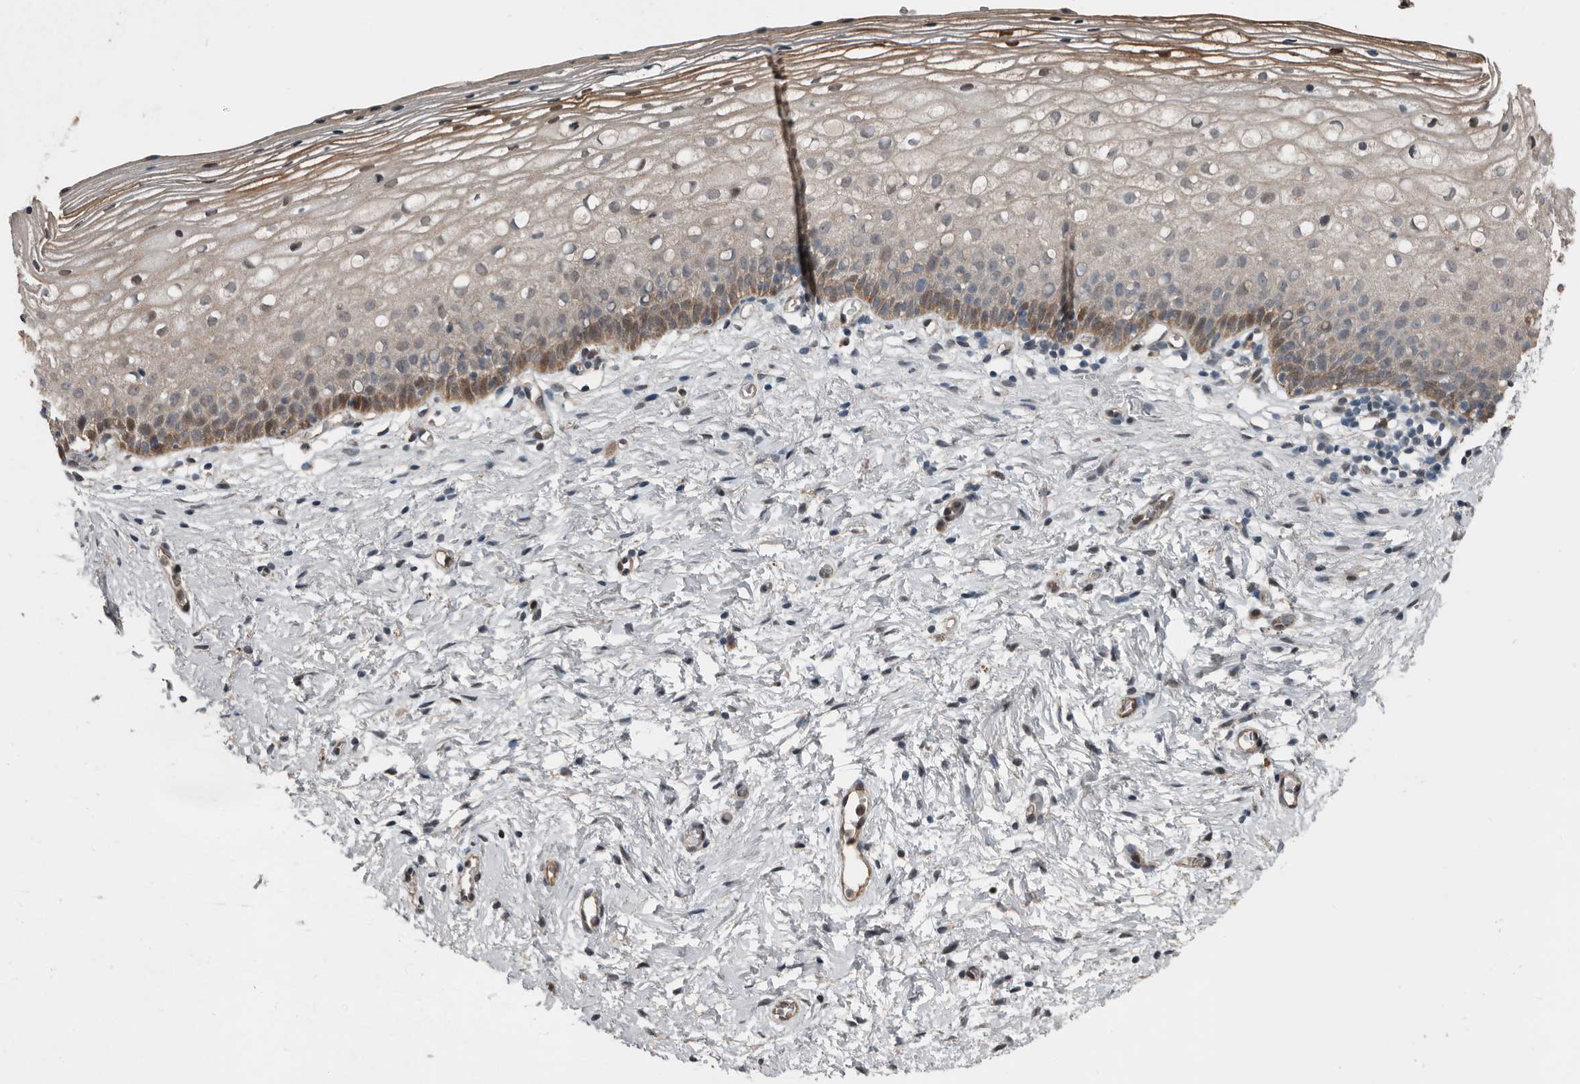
{"staining": {"intensity": "moderate", "quantity": "25%-75%", "location": "cytoplasmic/membranous,nuclear"}, "tissue": "cervix", "cell_type": "Squamous epithelial cells", "image_type": "normal", "snomed": [{"axis": "morphology", "description": "Normal tissue, NOS"}, {"axis": "topography", "description": "Cervix"}], "caption": "Protein staining of unremarkable cervix exhibits moderate cytoplasmic/membranous,nuclear expression in approximately 25%-75% of squamous epithelial cells. (Brightfield microscopy of DAB IHC at high magnification).", "gene": "YOD1", "patient": {"sex": "female", "age": 72}}